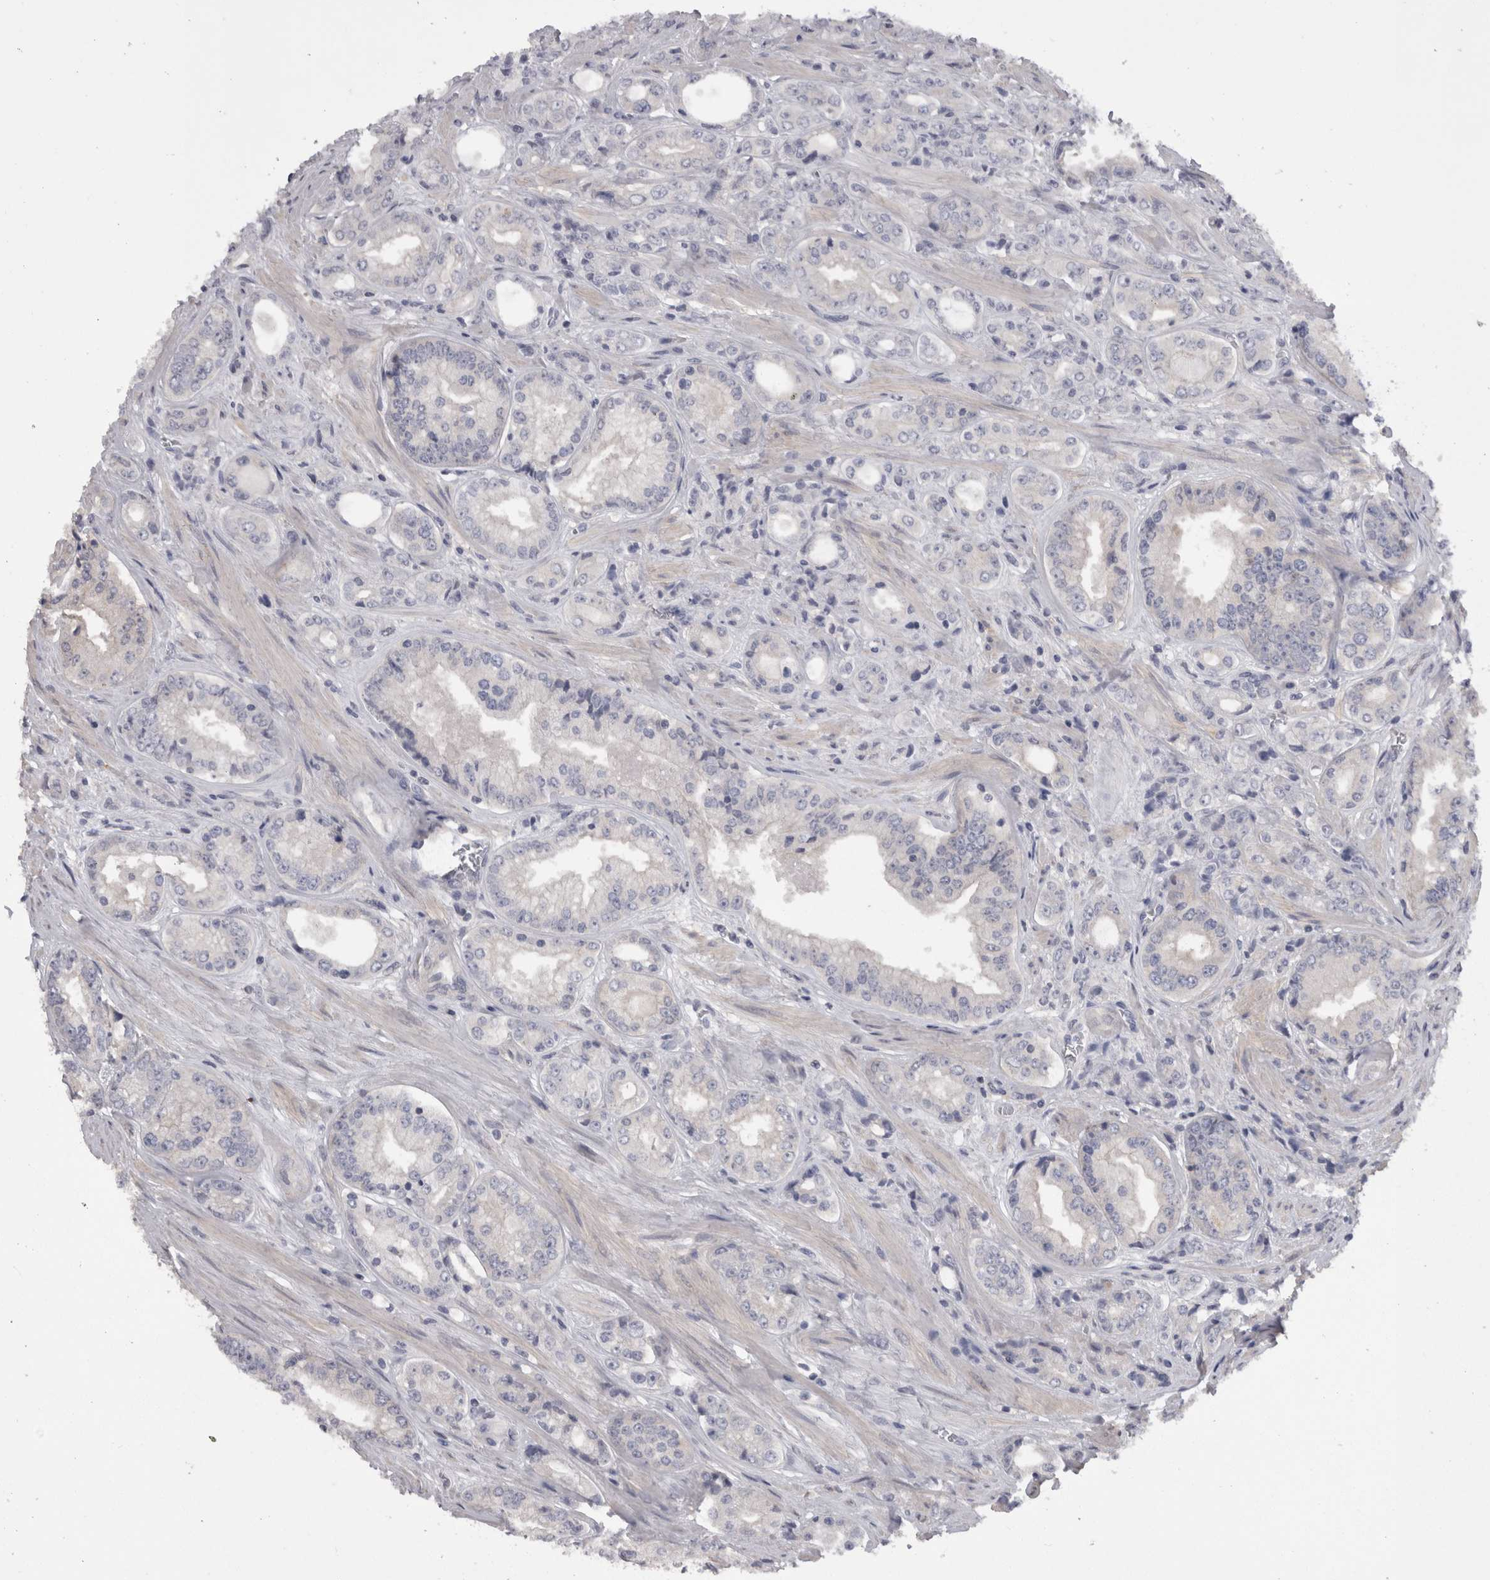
{"staining": {"intensity": "negative", "quantity": "none", "location": "none"}, "tissue": "prostate cancer", "cell_type": "Tumor cells", "image_type": "cancer", "snomed": [{"axis": "morphology", "description": "Adenocarcinoma, High grade"}, {"axis": "topography", "description": "Prostate"}], "caption": "This is a image of IHC staining of prostate cancer (high-grade adenocarcinoma), which shows no expression in tumor cells.", "gene": "CAMK2D", "patient": {"sex": "male", "age": 61}}